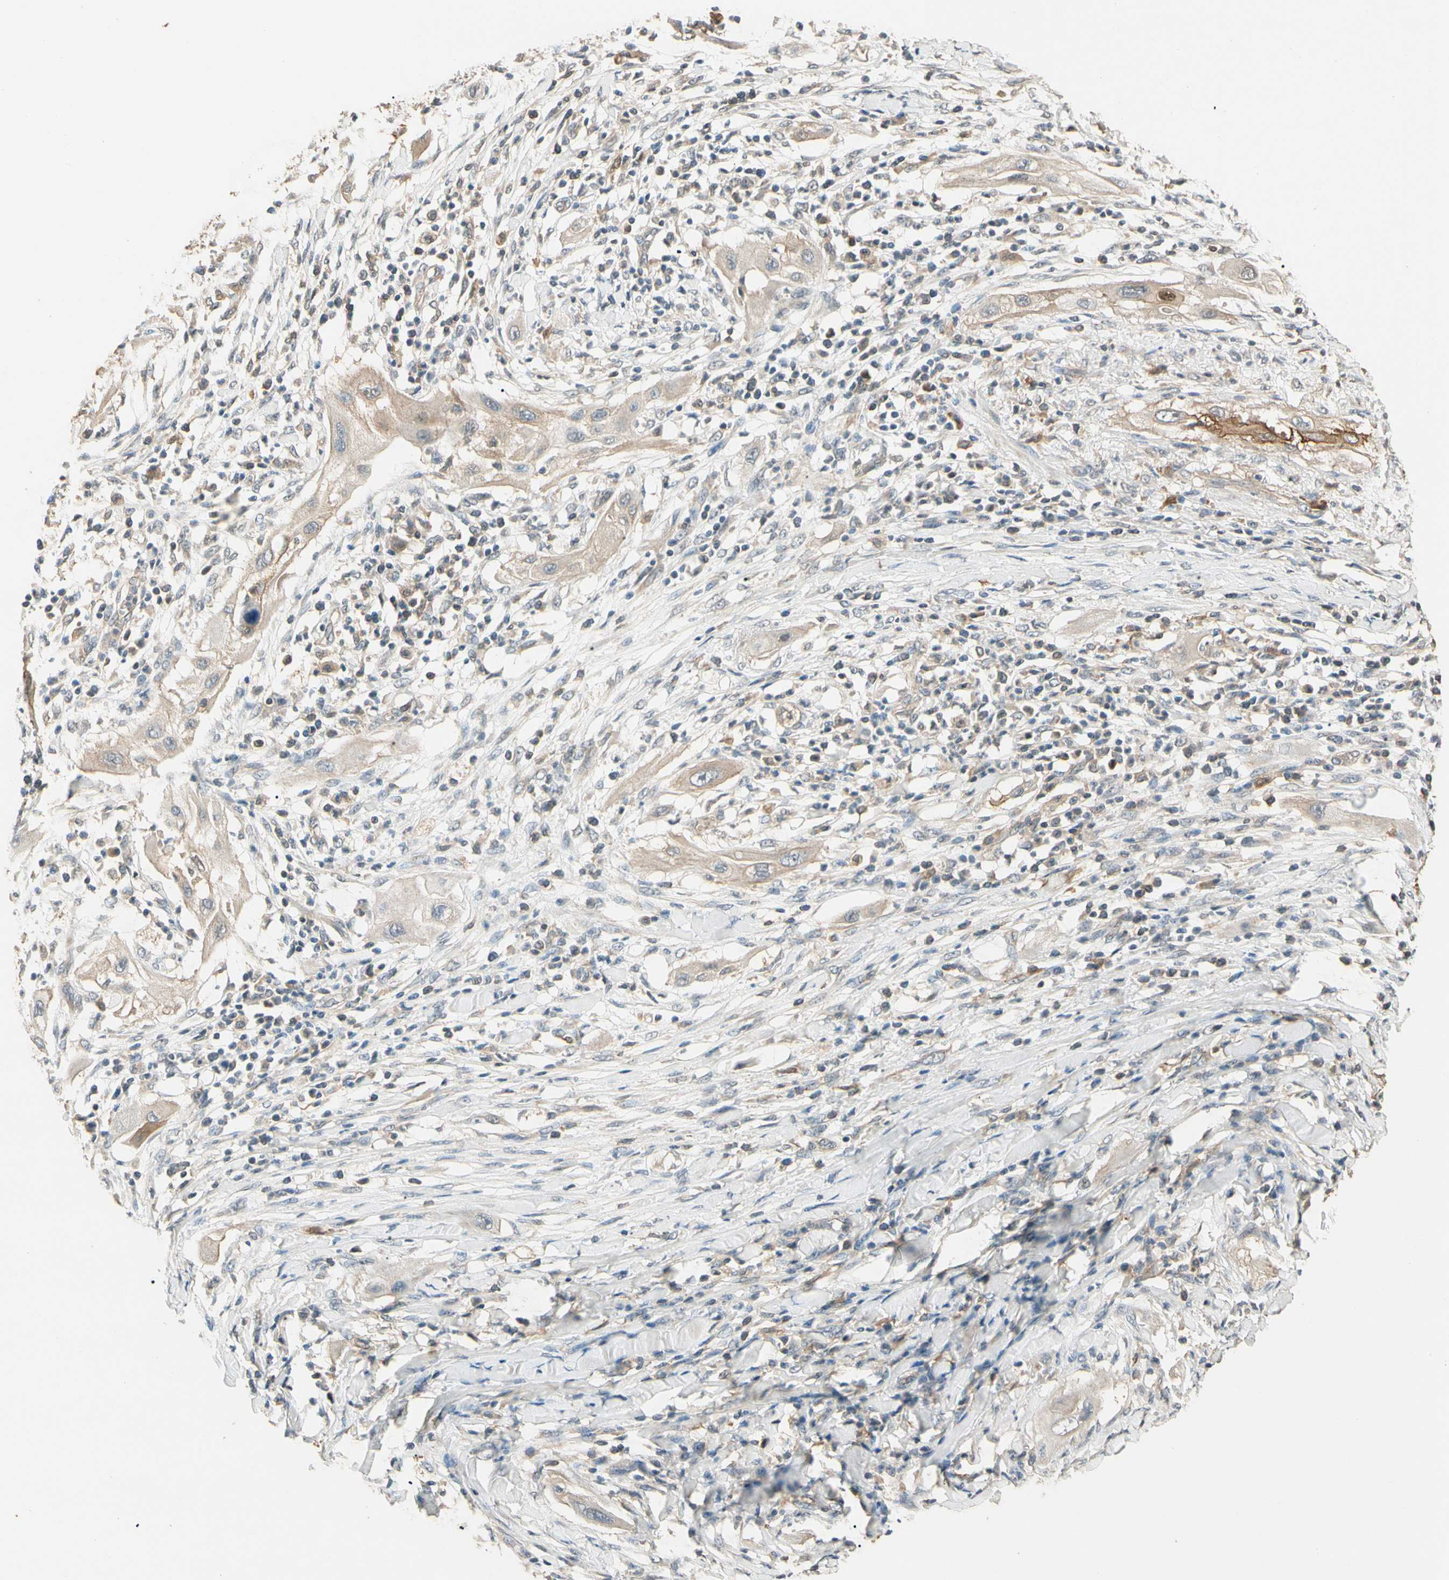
{"staining": {"intensity": "weak", "quantity": "25%-75%", "location": "cytoplasmic/membranous"}, "tissue": "lung cancer", "cell_type": "Tumor cells", "image_type": "cancer", "snomed": [{"axis": "morphology", "description": "Squamous cell carcinoma, NOS"}, {"axis": "topography", "description": "Lung"}], "caption": "A micrograph showing weak cytoplasmic/membranous expression in about 25%-75% of tumor cells in lung squamous cell carcinoma, as visualized by brown immunohistochemical staining.", "gene": "CDH6", "patient": {"sex": "female", "age": 47}}